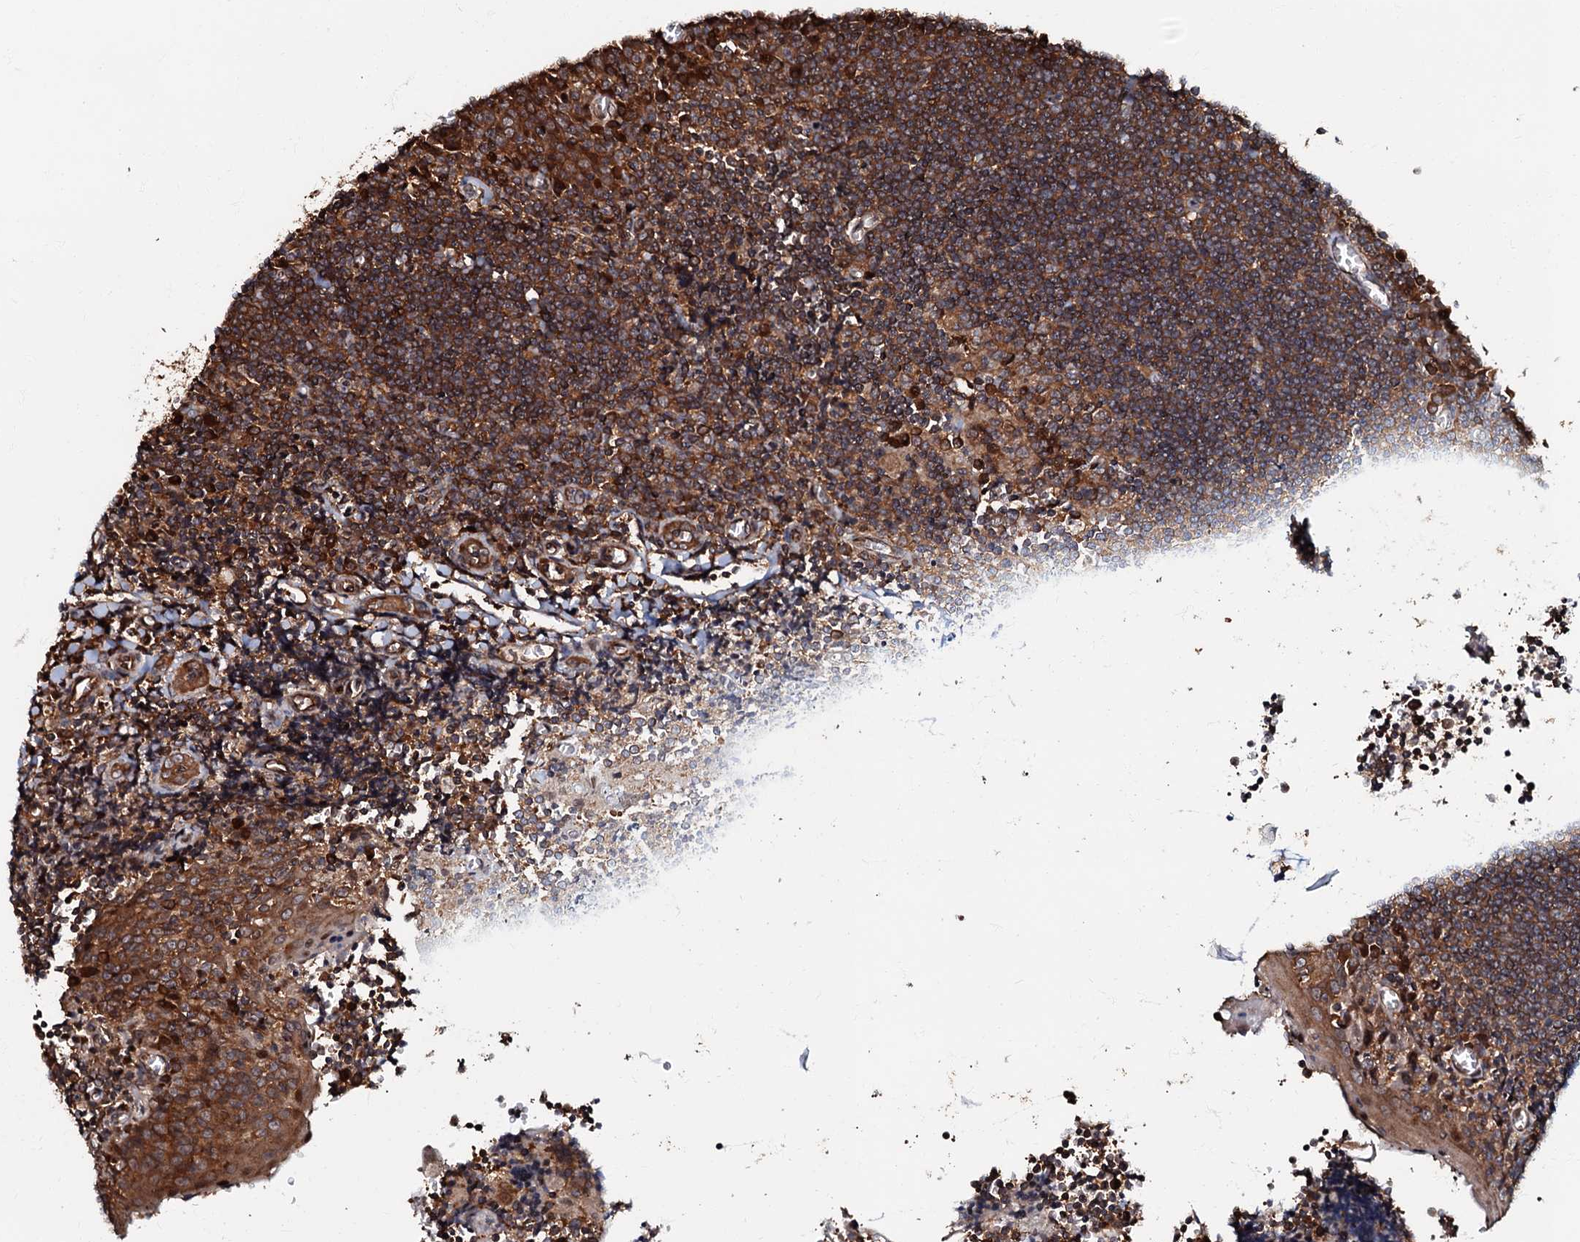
{"staining": {"intensity": "strong", "quantity": ">75%", "location": "cytoplasmic/membranous"}, "tissue": "tonsil", "cell_type": "Germinal center cells", "image_type": "normal", "snomed": [{"axis": "morphology", "description": "Normal tissue, NOS"}, {"axis": "topography", "description": "Tonsil"}], "caption": "Brown immunohistochemical staining in benign tonsil reveals strong cytoplasmic/membranous expression in approximately >75% of germinal center cells.", "gene": "OSBP", "patient": {"sex": "male", "age": 27}}